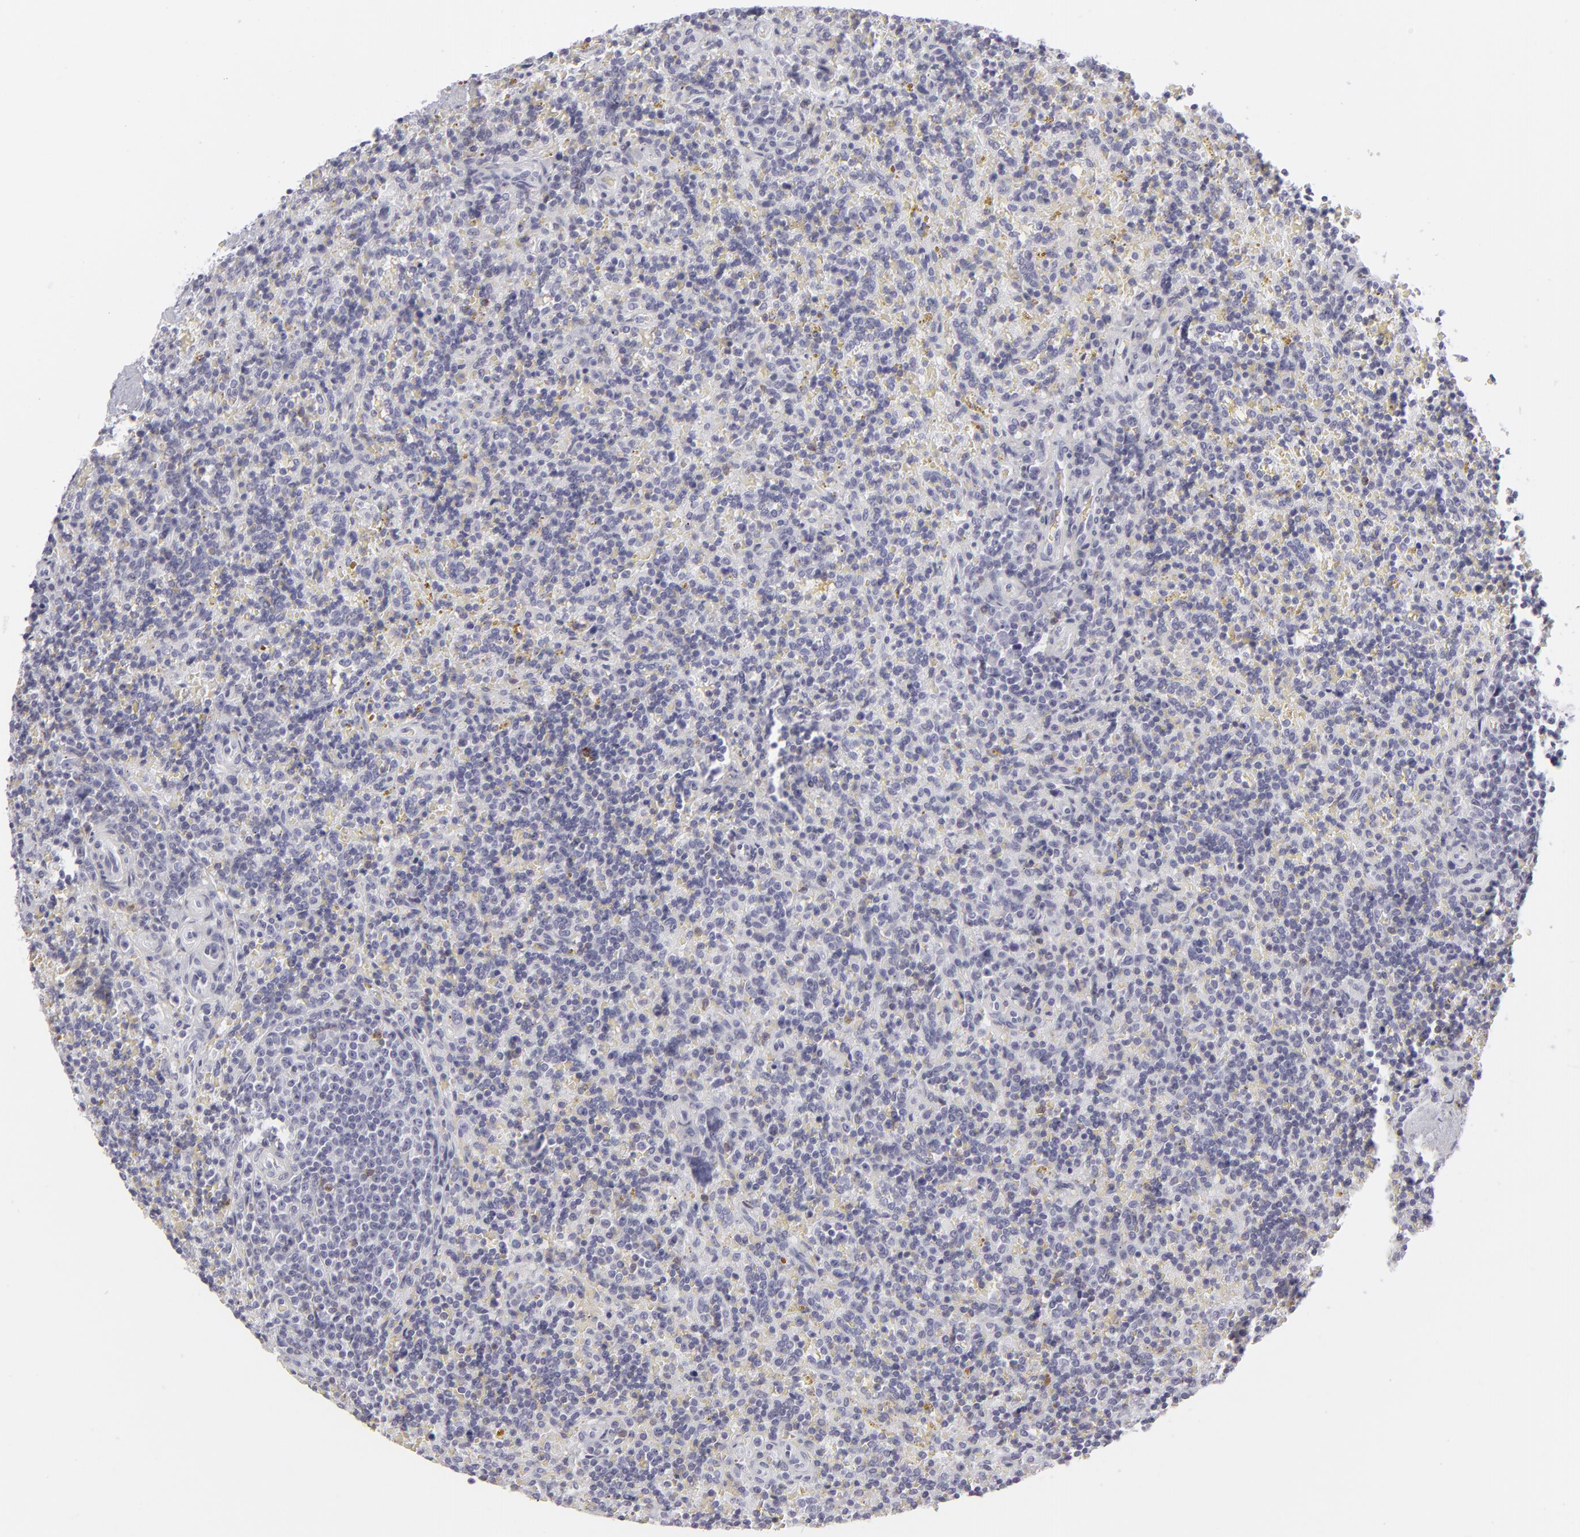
{"staining": {"intensity": "moderate", "quantity": "<25%", "location": "cytoplasmic/membranous"}, "tissue": "lymphoma", "cell_type": "Tumor cells", "image_type": "cancer", "snomed": [{"axis": "morphology", "description": "Malignant lymphoma, non-Hodgkin's type, Low grade"}, {"axis": "topography", "description": "Spleen"}], "caption": "IHC micrograph of neoplastic tissue: human lymphoma stained using immunohistochemistry reveals low levels of moderate protein expression localized specifically in the cytoplasmic/membranous of tumor cells, appearing as a cytoplasmic/membranous brown color.", "gene": "CD7", "patient": {"sex": "male", "age": 67}}